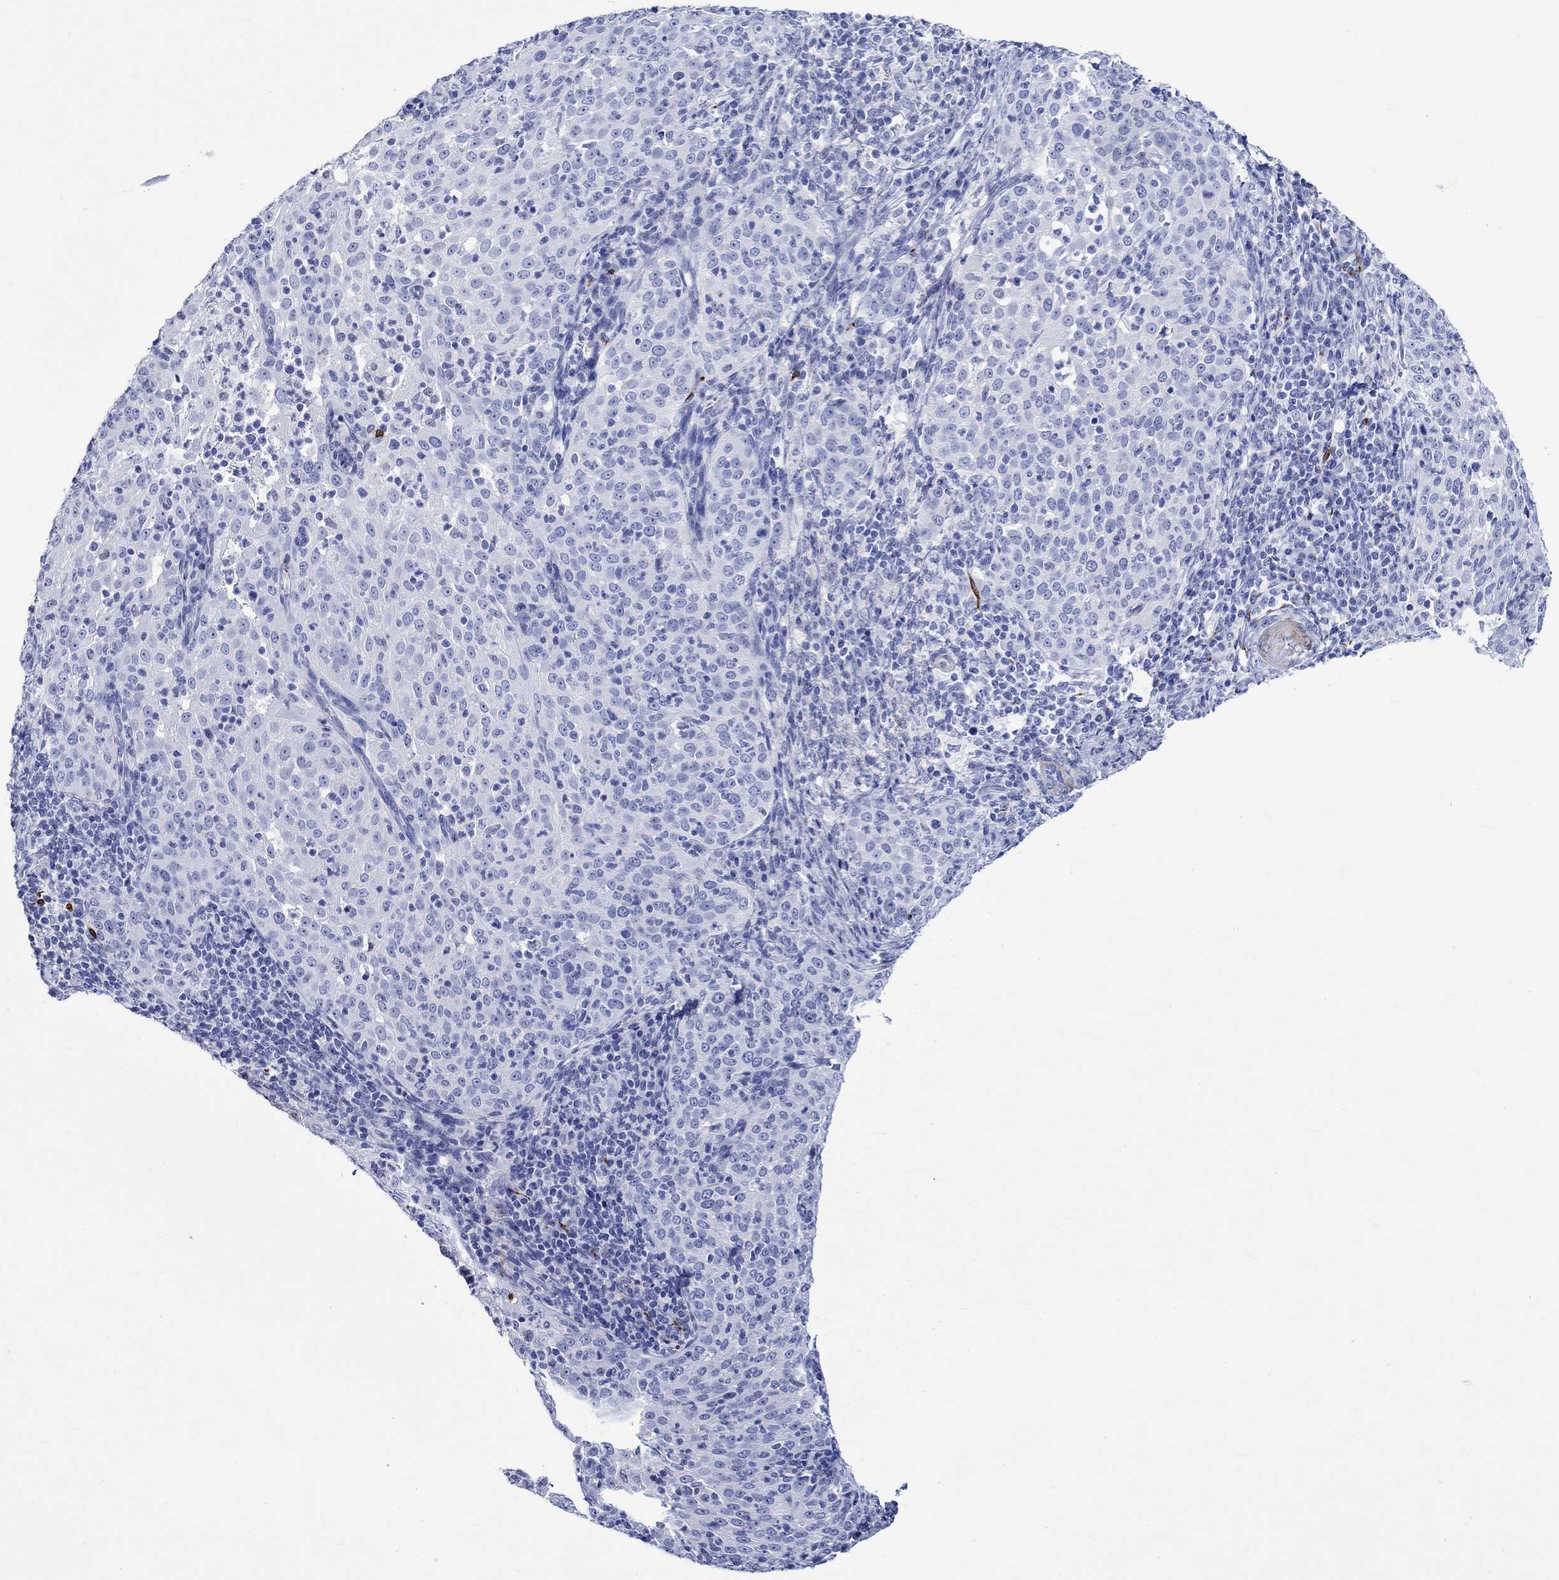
{"staining": {"intensity": "negative", "quantity": "none", "location": "none"}, "tissue": "cervical cancer", "cell_type": "Tumor cells", "image_type": "cancer", "snomed": [{"axis": "morphology", "description": "Squamous cell carcinoma, NOS"}, {"axis": "topography", "description": "Cervix"}], "caption": "Immunohistochemistry image of neoplastic tissue: human cervical squamous cell carcinoma stained with DAB (3,3'-diaminobenzidine) exhibits no significant protein staining in tumor cells. (DAB IHC with hematoxylin counter stain).", "gene": "CRYAB", "patient": {"sex": "female", "age": 51}}